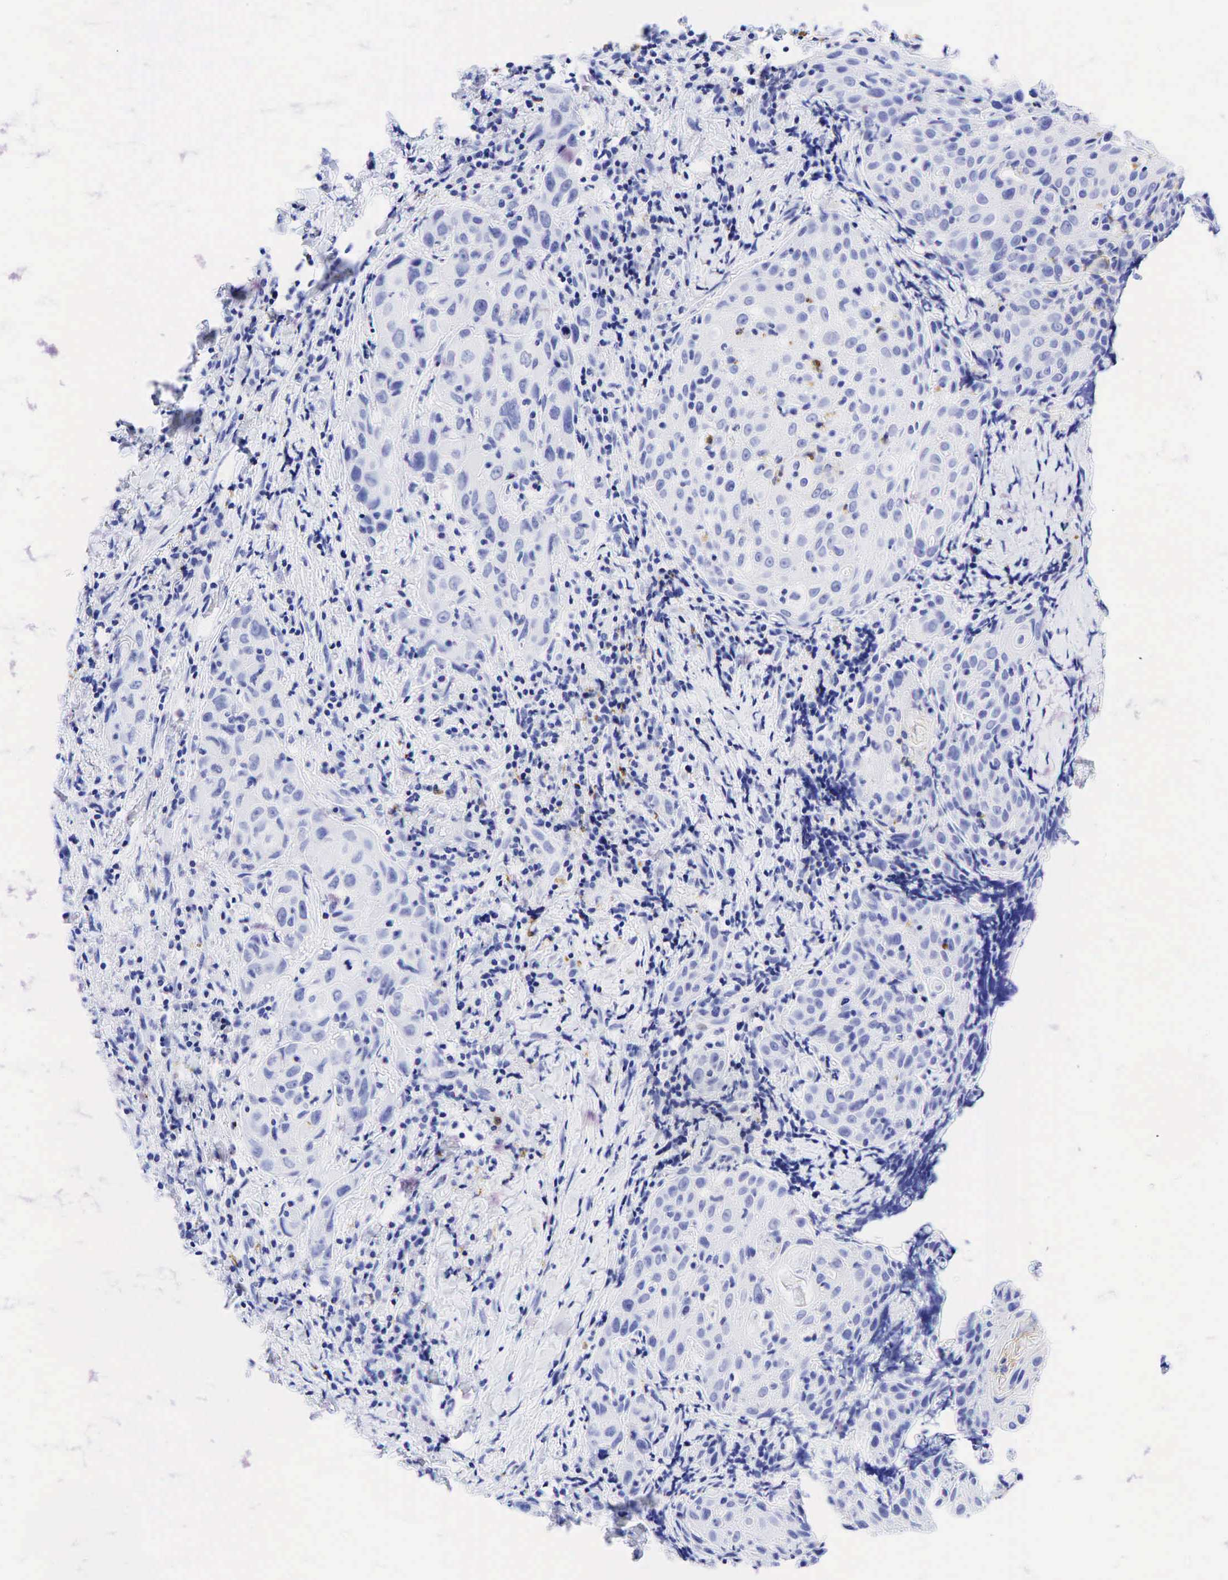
{"staining": {"intensity": "negative", "quantity": "none", "location": "none"}, "tissue": "head and neck cancer", "cell_type": "Tumor cells", "image_type": "cancer", "snomed": [{"axis": "morphology", "description": "Squamous cell carcinoma, NOS"}, {"axis": "topography", "description": "Oral tissue"}, {"axis": "topography", "description": "Head-Neck"}], "caption": "Immunohistochemical staining of head and neck cancer demonstrates no significant expression in tumor cells.", "gene": "FUT4", "patient": {"sex": "female", "age": 82}}